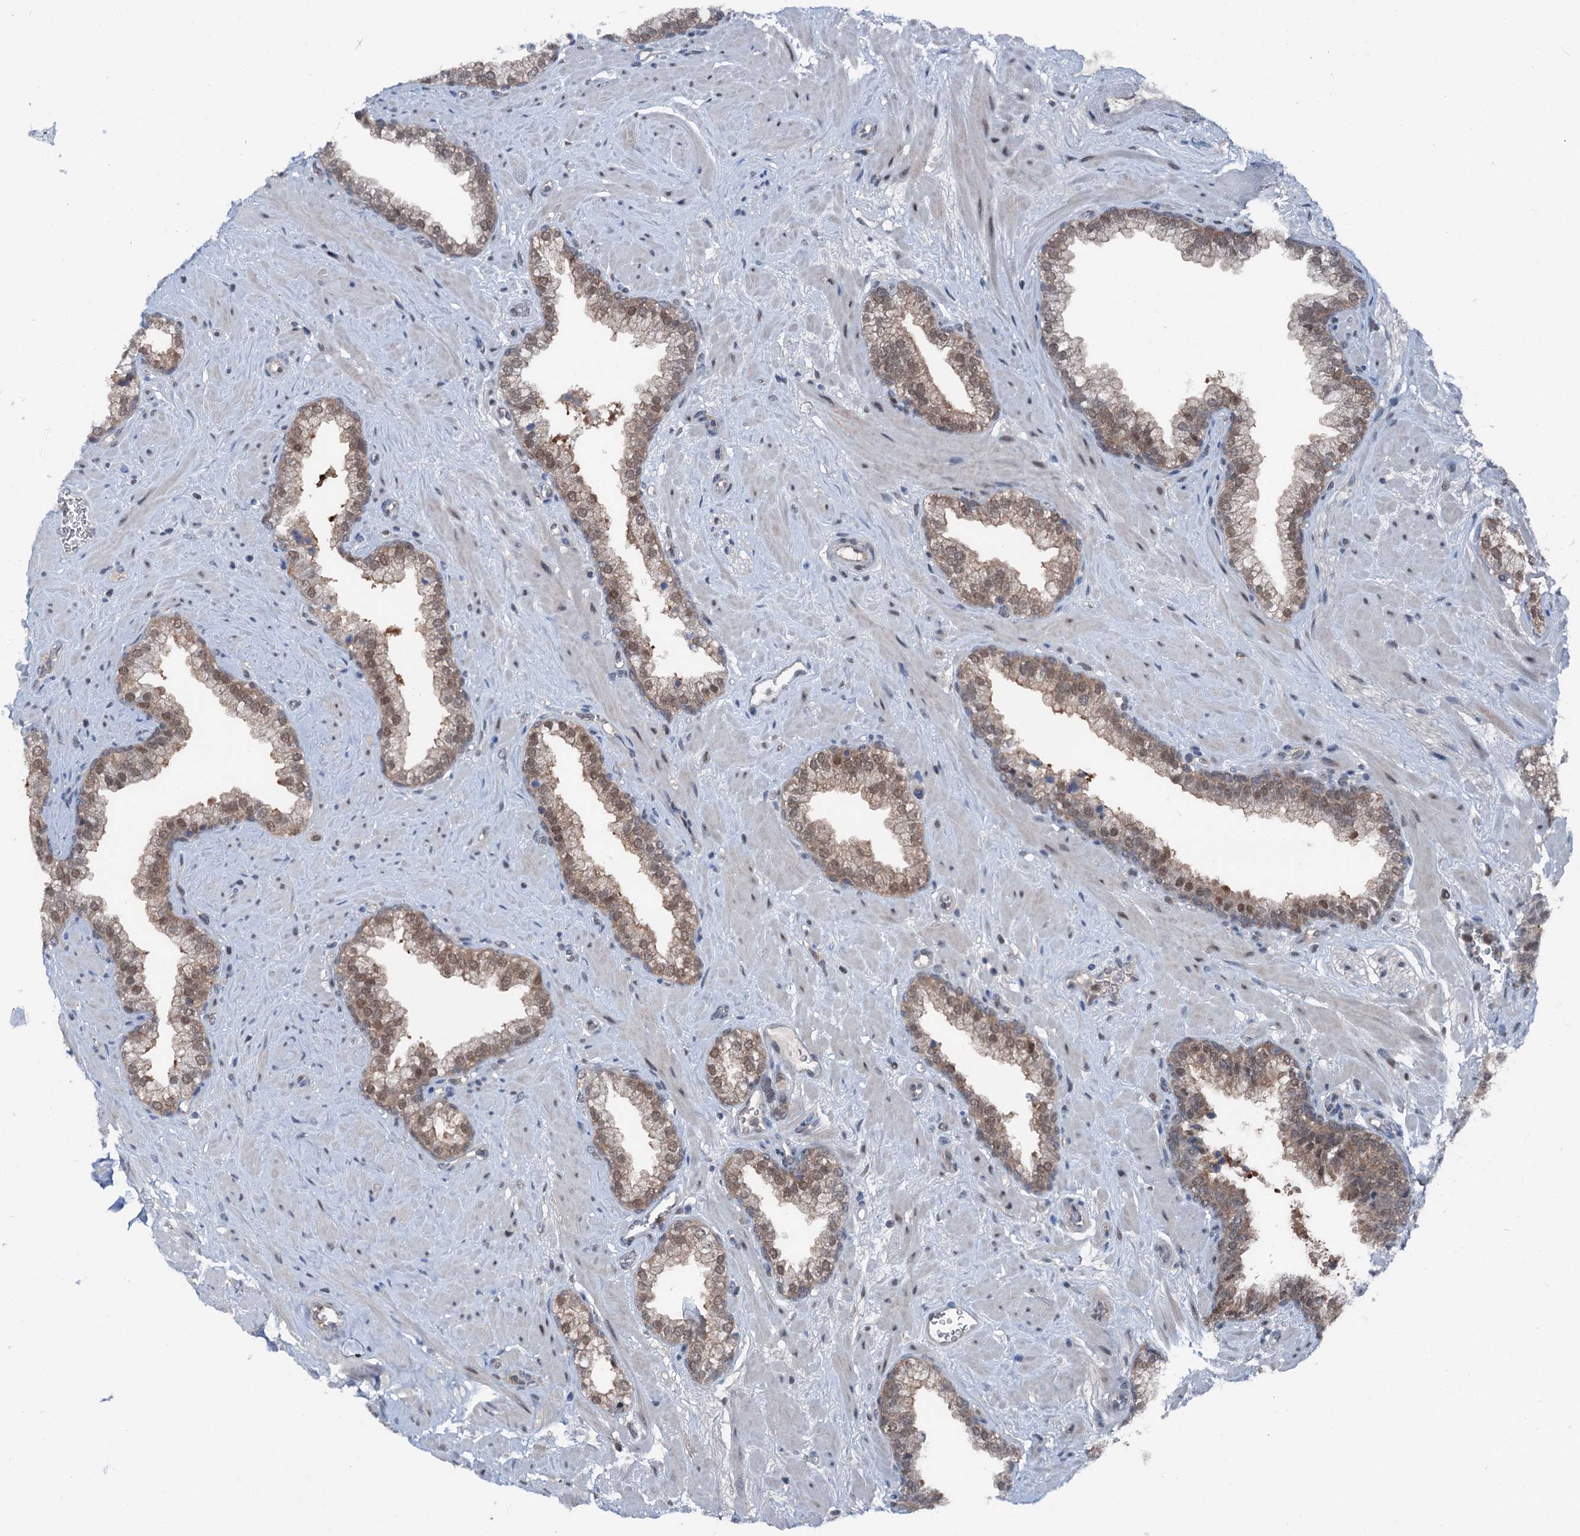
{"staining": {"intensity": "moderate", "quantity": "25%-75%", "location": "cytoplasmic/membranous,nuclear"}, "tissue": "prostate", "cell_type": "Glandular cells", "image_type": "normal", "snomed": [{"axis": "morphology", "description": "Normal tissue, NOS"}, {"axis": "morphology", "description": "Urothelial carcinoma, Low grade"}, {"axis": "topography", "description": "Urinary bladder"}, {"axis": "topography", "description": "Prostate"}], "caption": "An image of human prostate stained for a protein shows moderate cytoplasmic/membranous,nuclear brown staining in glandular cells.", "gene": "PSMD13", "patient": {"sex": "male", "age": 60}}